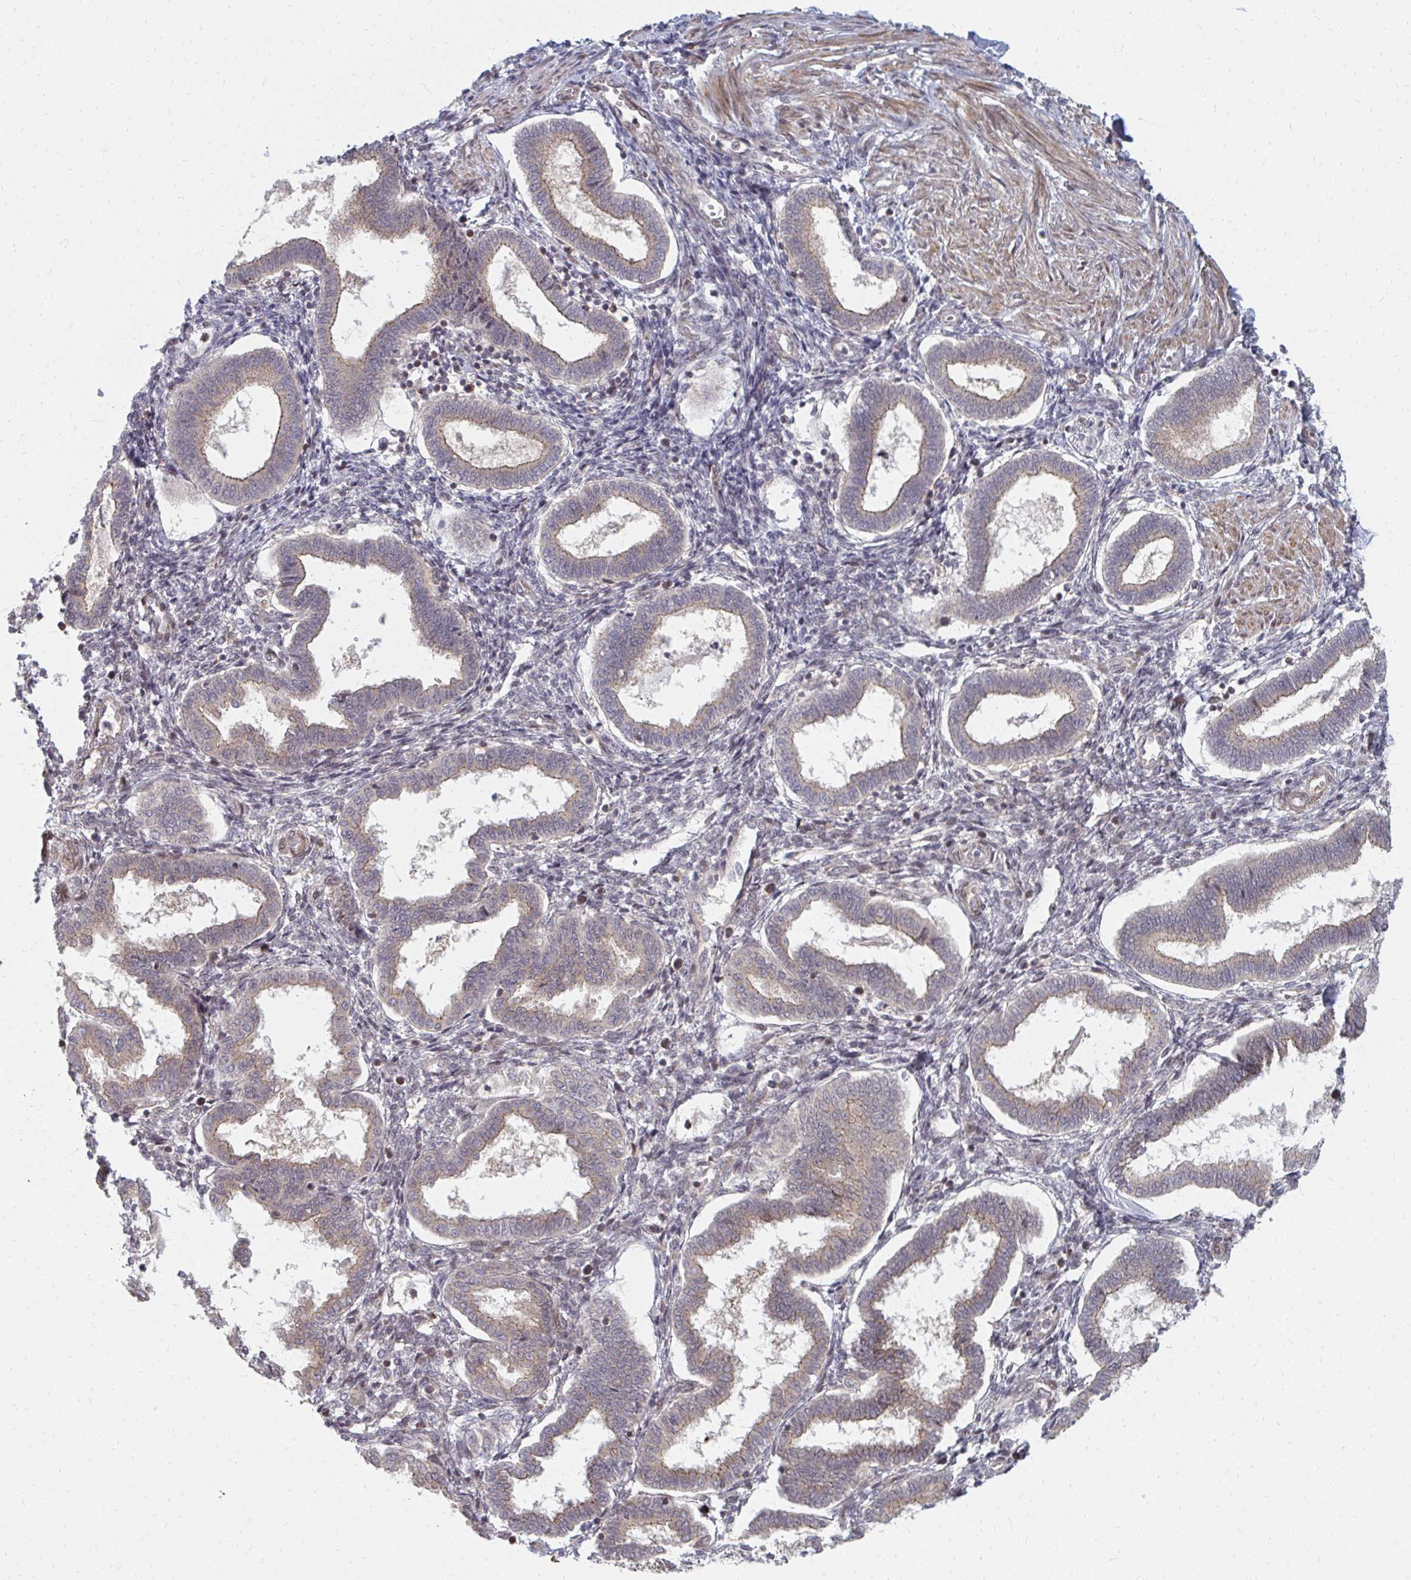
{"staining": {"intensity": "negative", "quantity": "none", "location": "none"}, "tissue": "endometrium", "cell_type": "Cells in endometrial stroma", "image_type": "normal", "snomed": [{"axis": "morphology", "description": "Normal tissue, NOS"}, {"axis": "topography", "description": "Endometrium"}], "caption": "Protein analysis of benign endometrium displays no significant staining in cells in endometrial stroma. (DAB IHC visualized using brightfield microscopy, high magnification).", "gene": "ZNF285", "patient": {"sex": "female", "age": 24}}